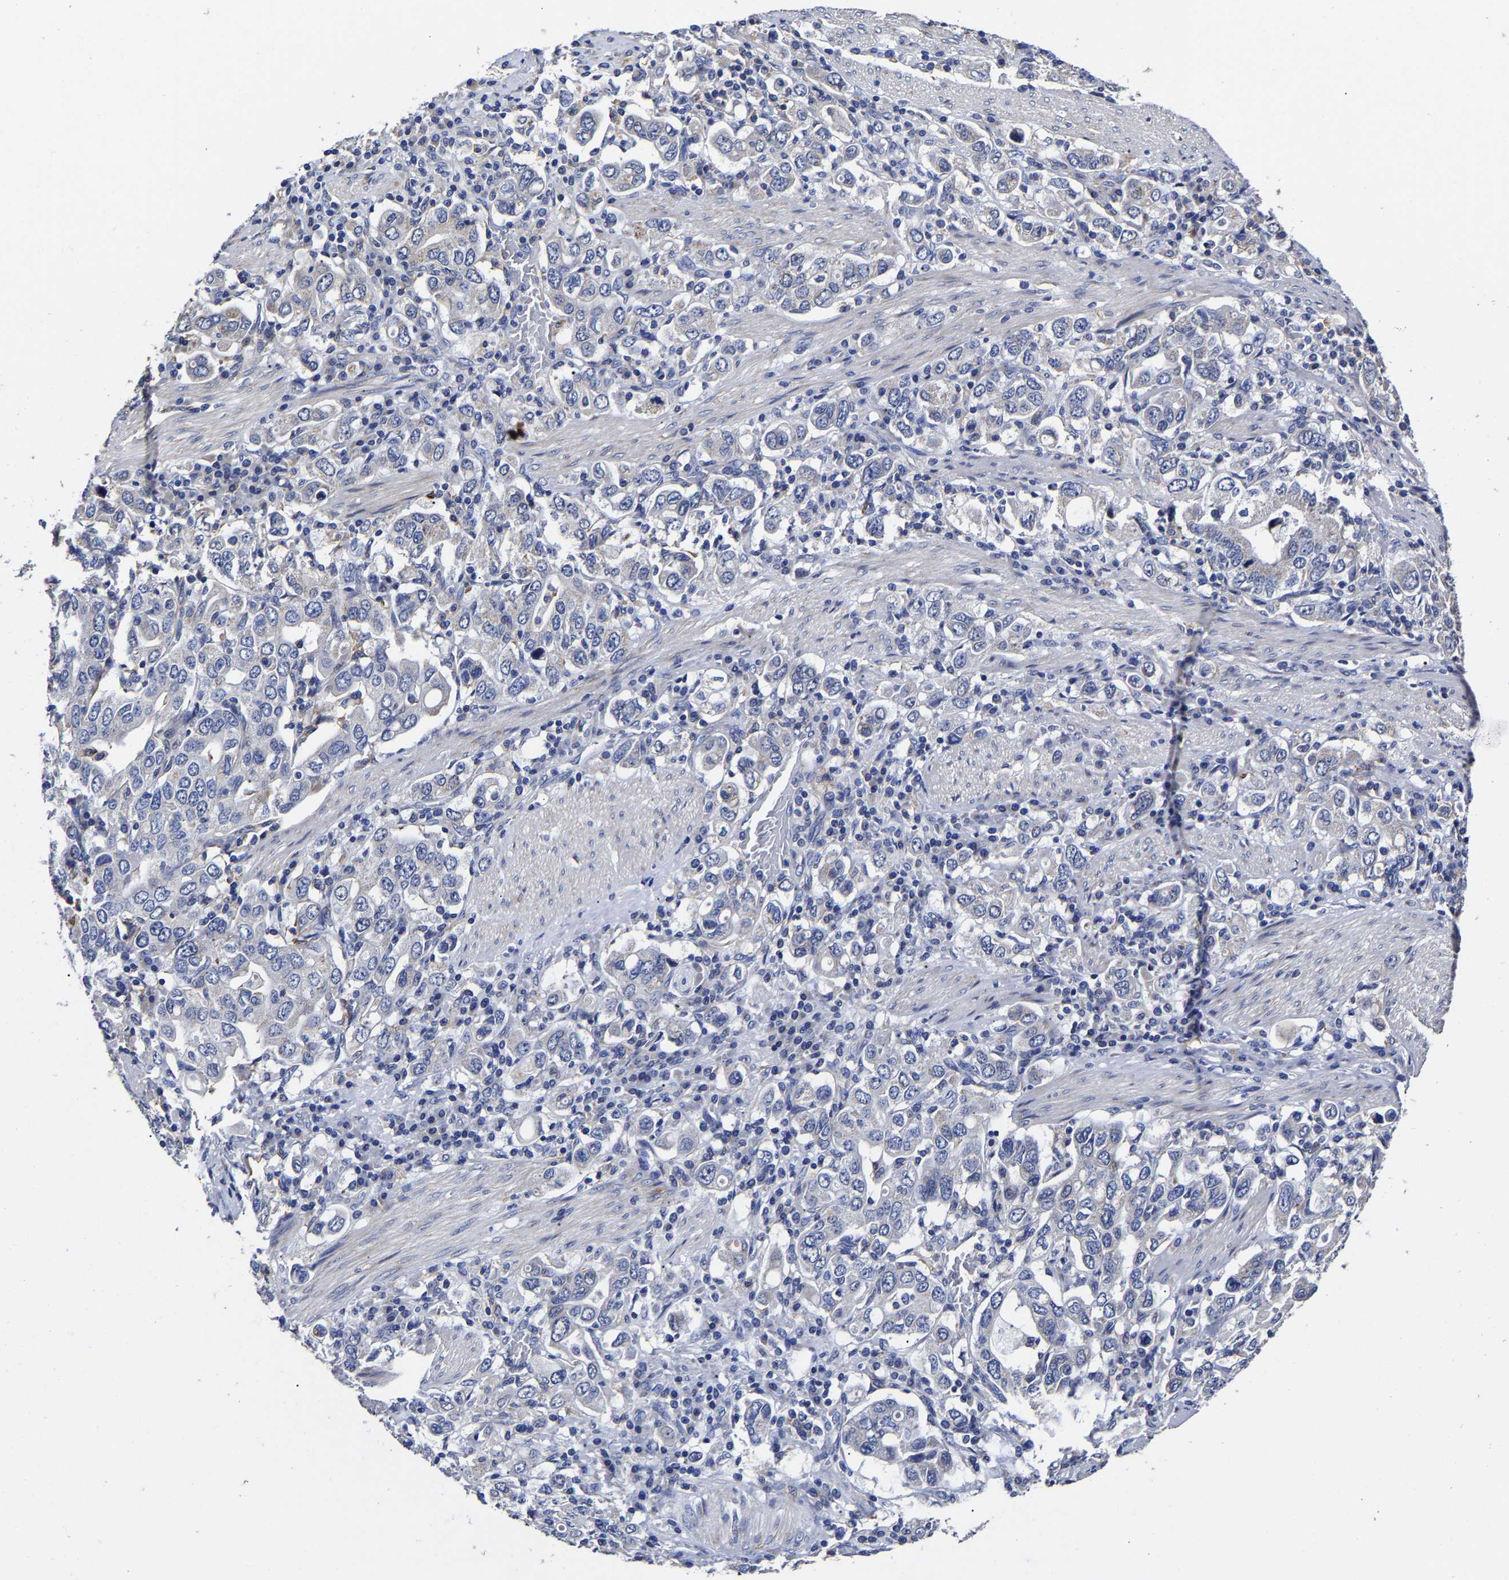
{"staining": {"intensity": "negative", "quantity": "none", "location": "none"}, "tissue": "stomach cancer", "cell_type": "Tumor cells", "image_type": "cancer", "snomed": [{"axis": "morphology", "description": "Adenocarcinoma, NOS"}, {"axis": "topography", "description": "Stomach, upper"}], "caption": "A photomicrograph of stomach adenocarcinoma stained for a protein demonstrates no brown staining in tumor cells. (DAB immunohistochemistry (IHC), high magnification).", "gene": "AASS", "patient": {"sex": "male", "age": 62}}